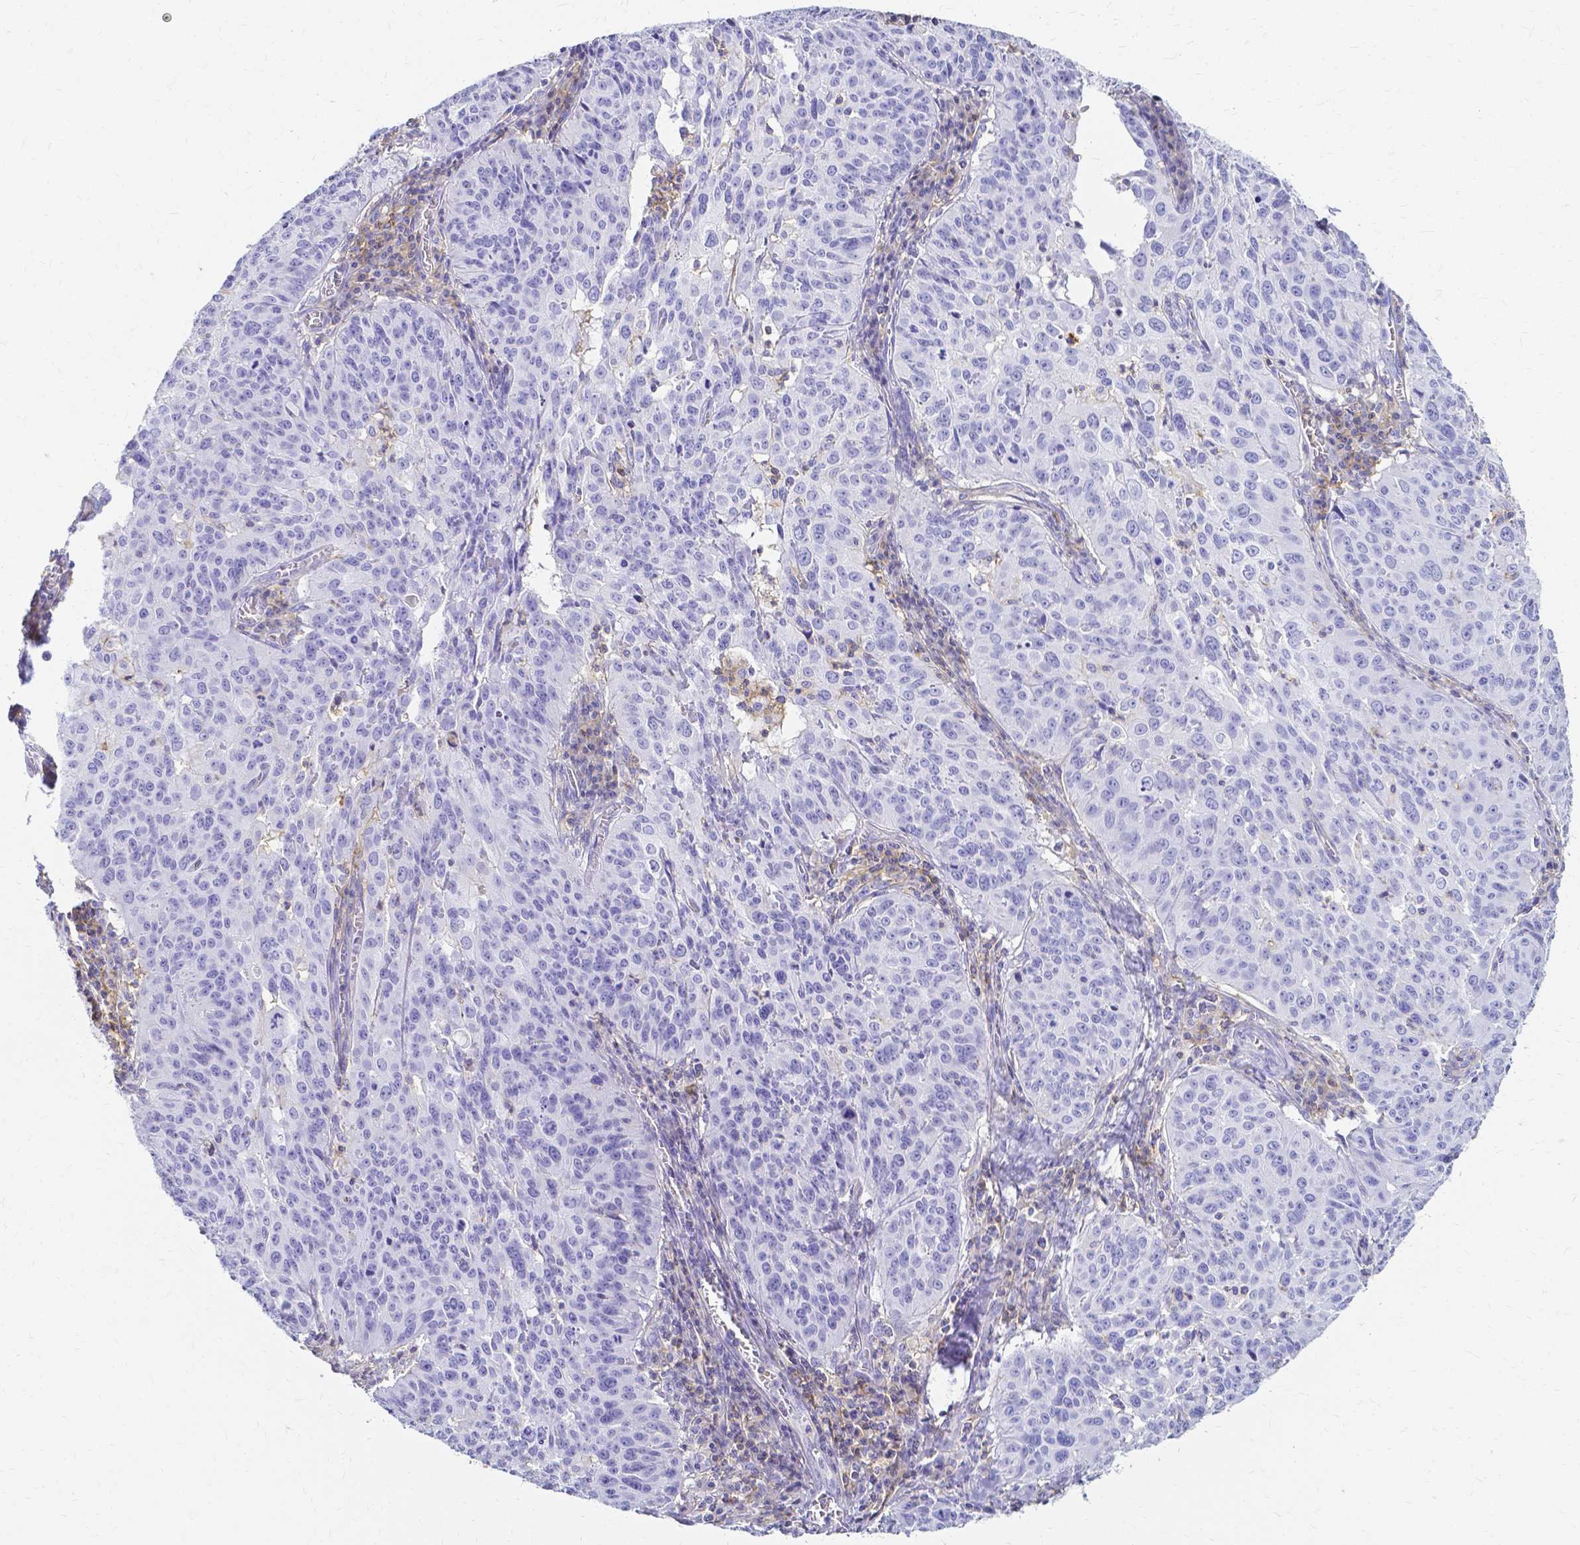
{"staining": {"intensity": "moderate", "quantity": "<25%", "location": "cytoplasmic/membranous"}, "tissue": "cervical cancer", "cell_type": "Tumor cells", "image_type": "cancer", "snomed": [{"axis": "morphology", "description": "Squamous cell carcinoma, NOS"}, {"axis": "topography", "description": "Cervix"}], "caption": "The micrograph exhibits immunohistochemical staining of squamous cell carcinoma (cervical). There is moderate cytoplasmic/membranous expression is seen in approximately <25% of tumor cells. The protein of interest is shown in brown color, while the nuclei are stained blue.", "gene": "HSPA12A", "patient": {"sex": "female", "age": 31}}